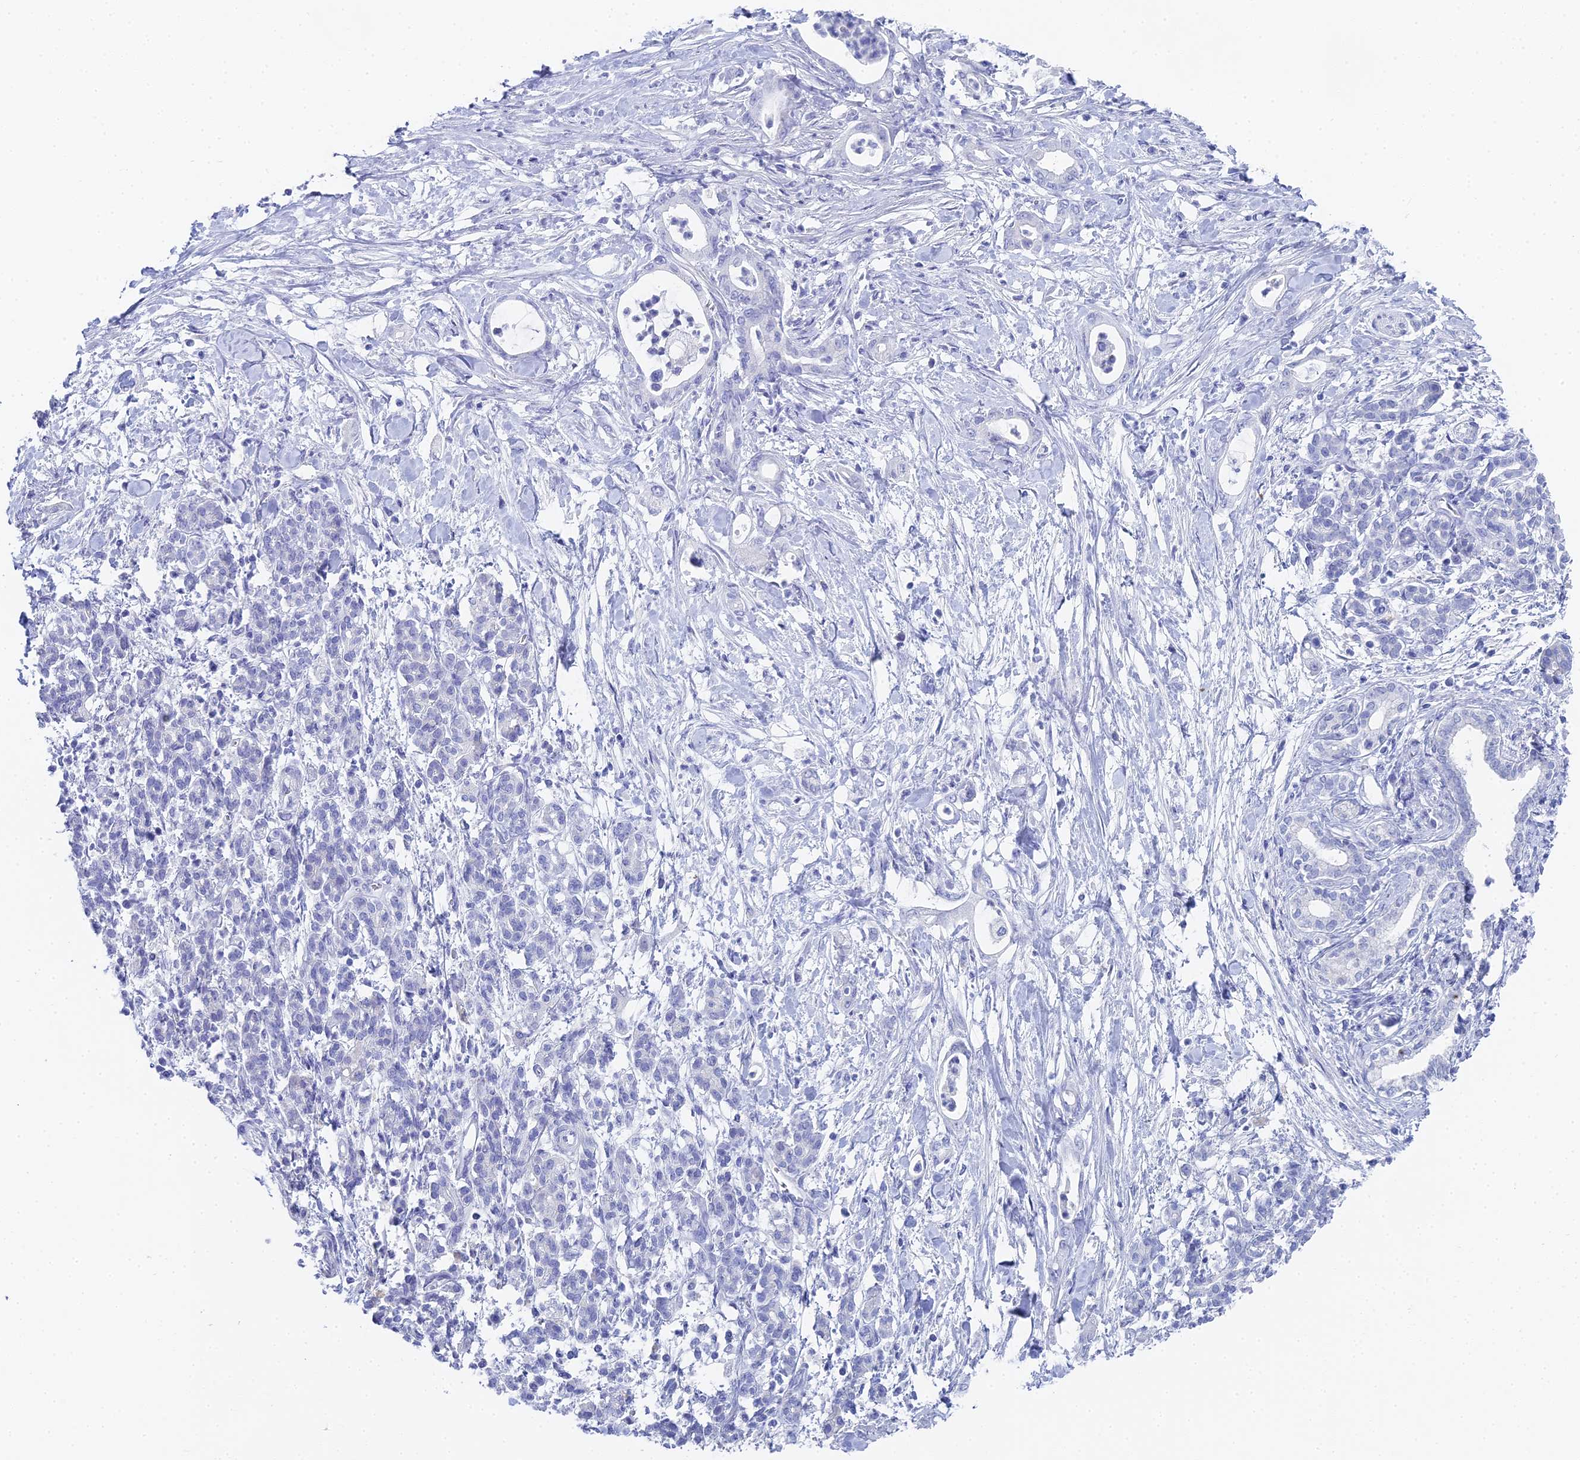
{"staining": {"intensity": "negative", "quantity": "none", "location": "none"}, "tissue": "pancreatic cancer", "cell_type": "Tumor cells", "image_type": "cancer", "snomed": [{"axis": "morphology", "description": "Adenocarcinoma, NOS"}, {"axis": "topography", "description": "Pancreas"}], "caption": "Immunohistochemistry (IHC) of adenocarcinoma (pancreatic) demonstrates no positivity in tumor cells.", "gene": "ALPP", "patient": {"sex": "female", "age": 55}}